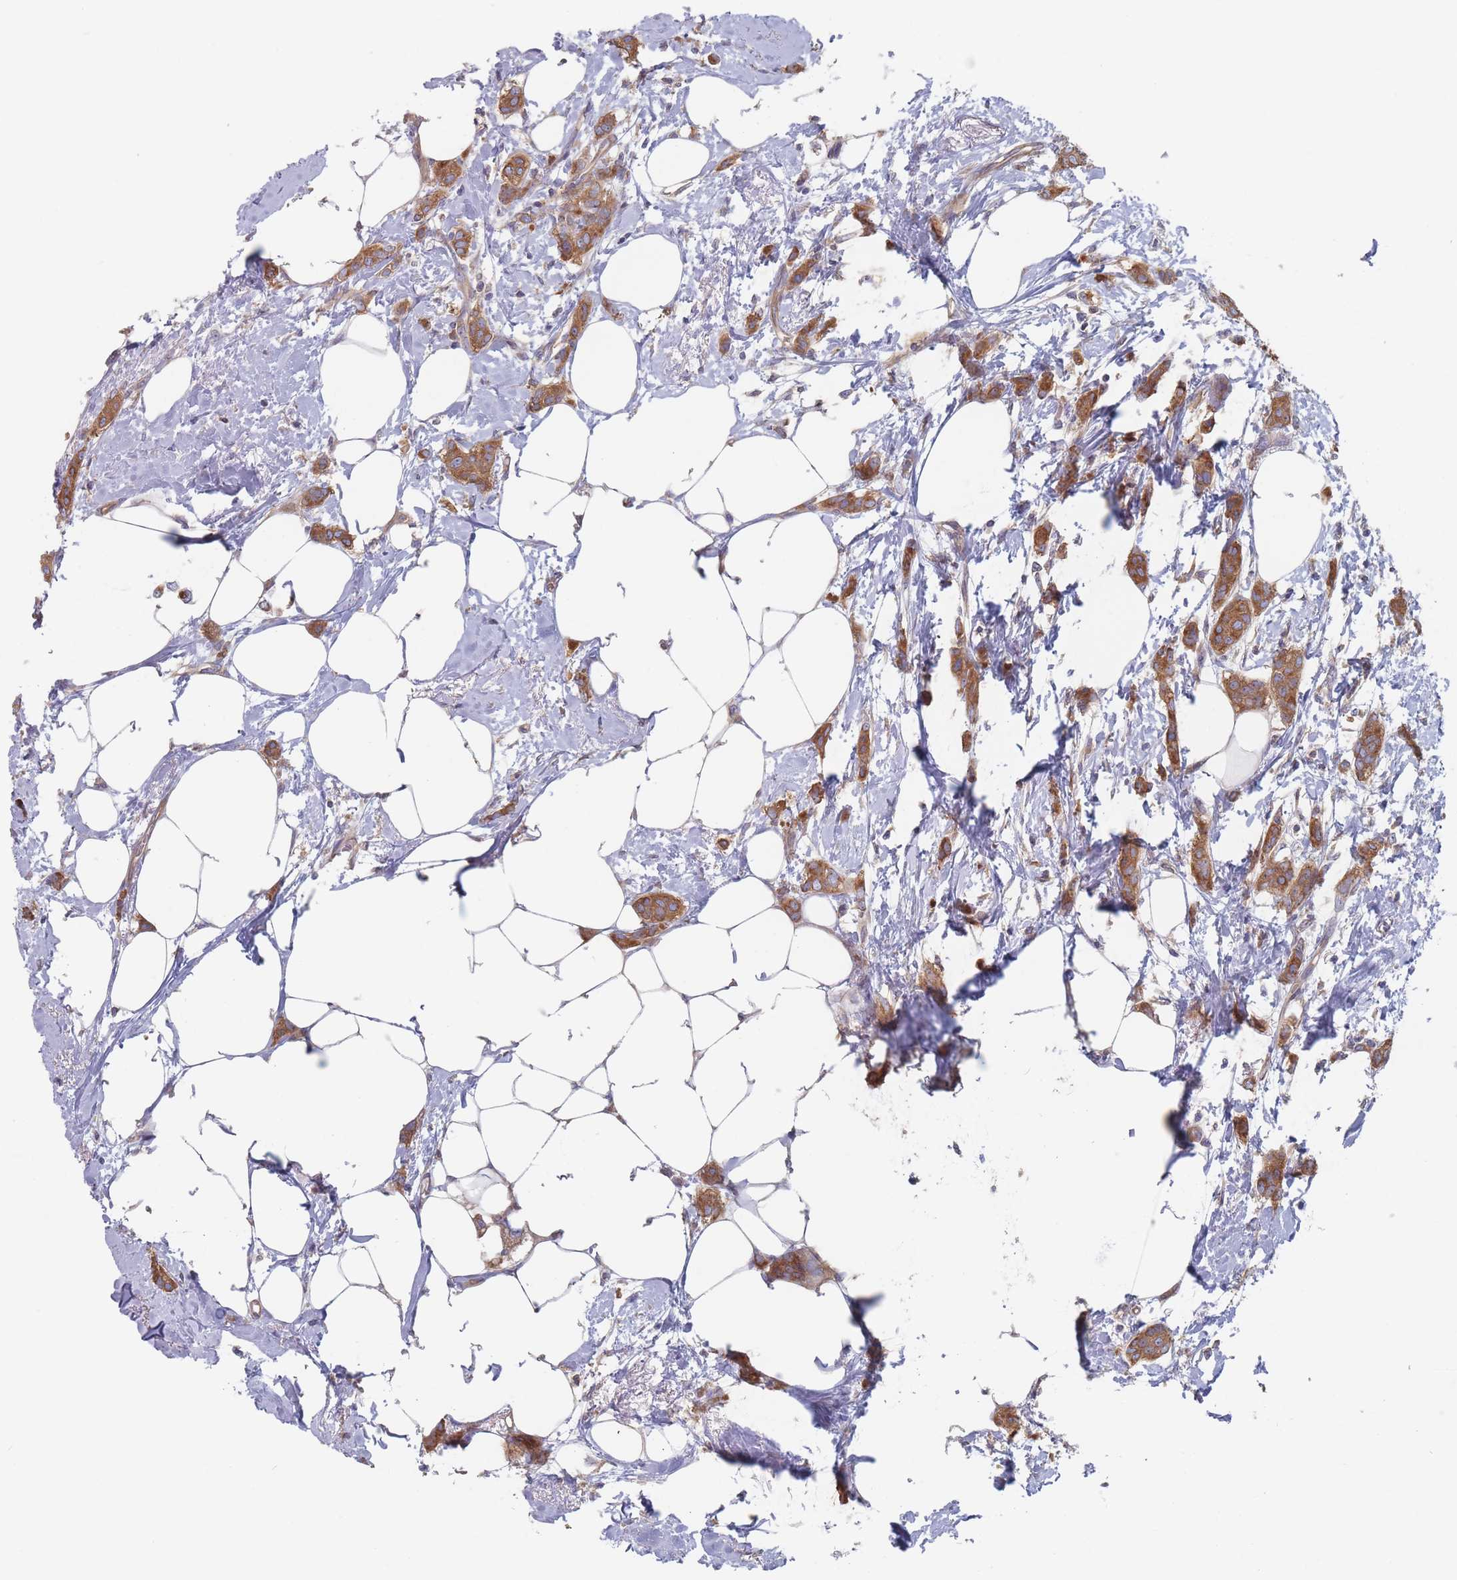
{"staining": {"intensity": "strong", "quantity": ">75%", "location": "cytoplasmic/membranous"}, "tissue": "breast cancer", "cell_type": "Tumor cells", "image_type": "cancer", "snomed": [{"axis": "morphology", "description": "Duct carcinoma"}, {"axis": "topography", "description": "Breast"}], "caption": "Strong cytoplasmic/membranous expression is appreciated in about >75% of tumor cells in breast intraductal carcinoma. The protein of interest is stained brown, and the nuclei are stained in blue (DAB IHC with brightfield microscopy, high magnification).", "gene": "EFCC1", "patient": {"sex": "female", "age": 72}}